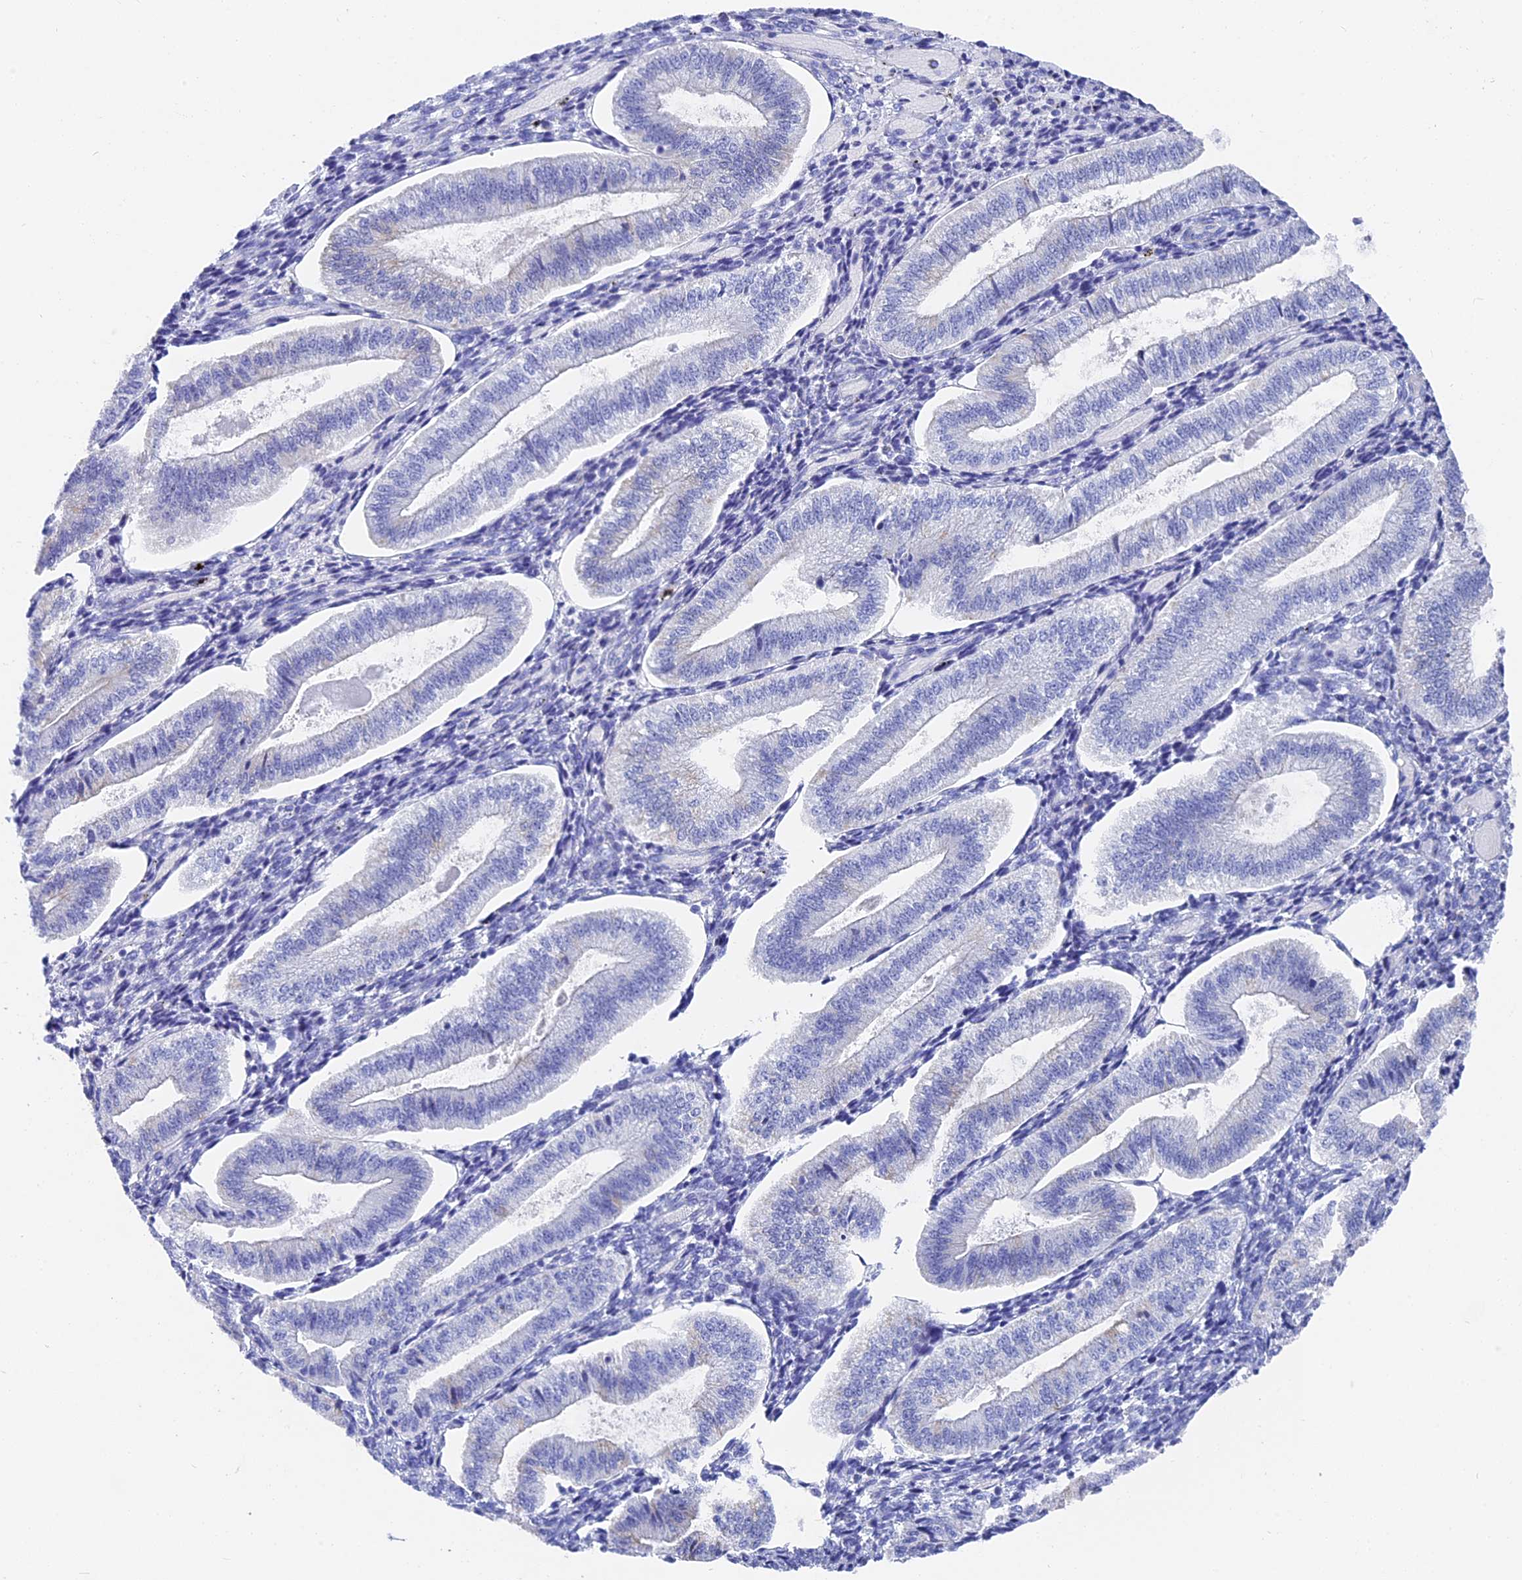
{"staining": {"intensity": "negative", "quantity": "none", "location": "none"}, "tissue": "endometrium", "cell_type": "Cells in endometrial stroma", "image_type": "normal", "snomed": [{"axis": "morphology", "description": "Normal tissue, NOS"}, {"axis": "topography", "description": "Endometrium"}], "caption": "The photomicrograph exhibits no staining of cells in endometrial stroma in unremarkable endometrium.", "gene": "VPS33B", "patient": {"sex": "female", "age": 34}}